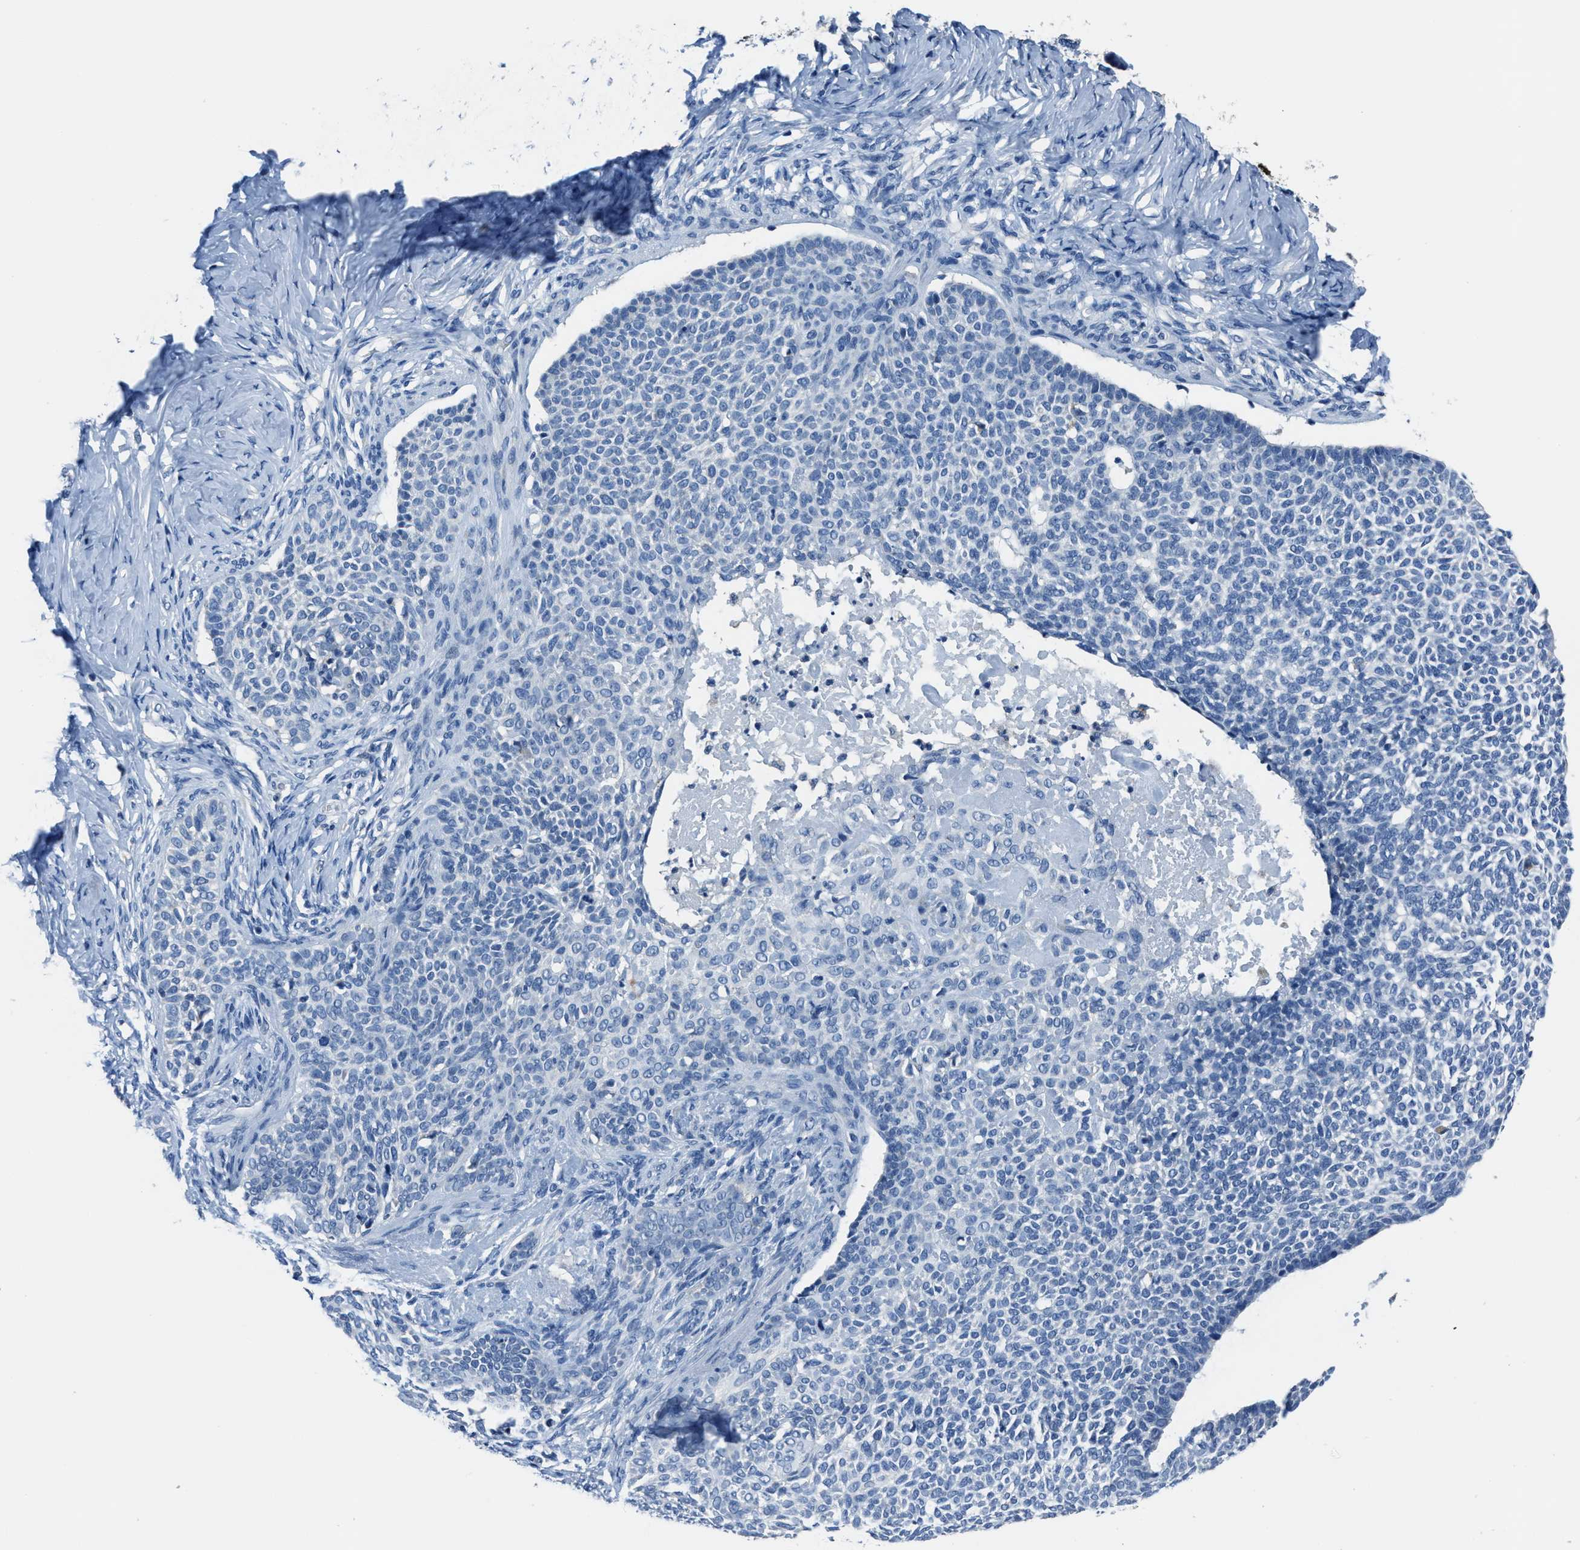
{"staining": {"intensity": "negative", "quantity": "none", "location": "none"}, "tissue": "skin cancer", "cell_type": "Tumor cells", "image_type": "cancer", "snomed": [{"axis": "morphology", "description": "Normal tissue, NOS"}, {"axis": "morphology", "description": "Basal cell carcinoma"}, {"axis": "topography", "description": "Skin"}], "caption": "Skin basal cell carcinoma was stained to show a protein in brown. There is no significant staining in tumor cells. Brightfield microscopy of IHC stained with DAB (brown) and hematoxylin (blue), captured at high magnification.", "gene": "ADAM2", "patient": {"sex": "male", "age": 87}}